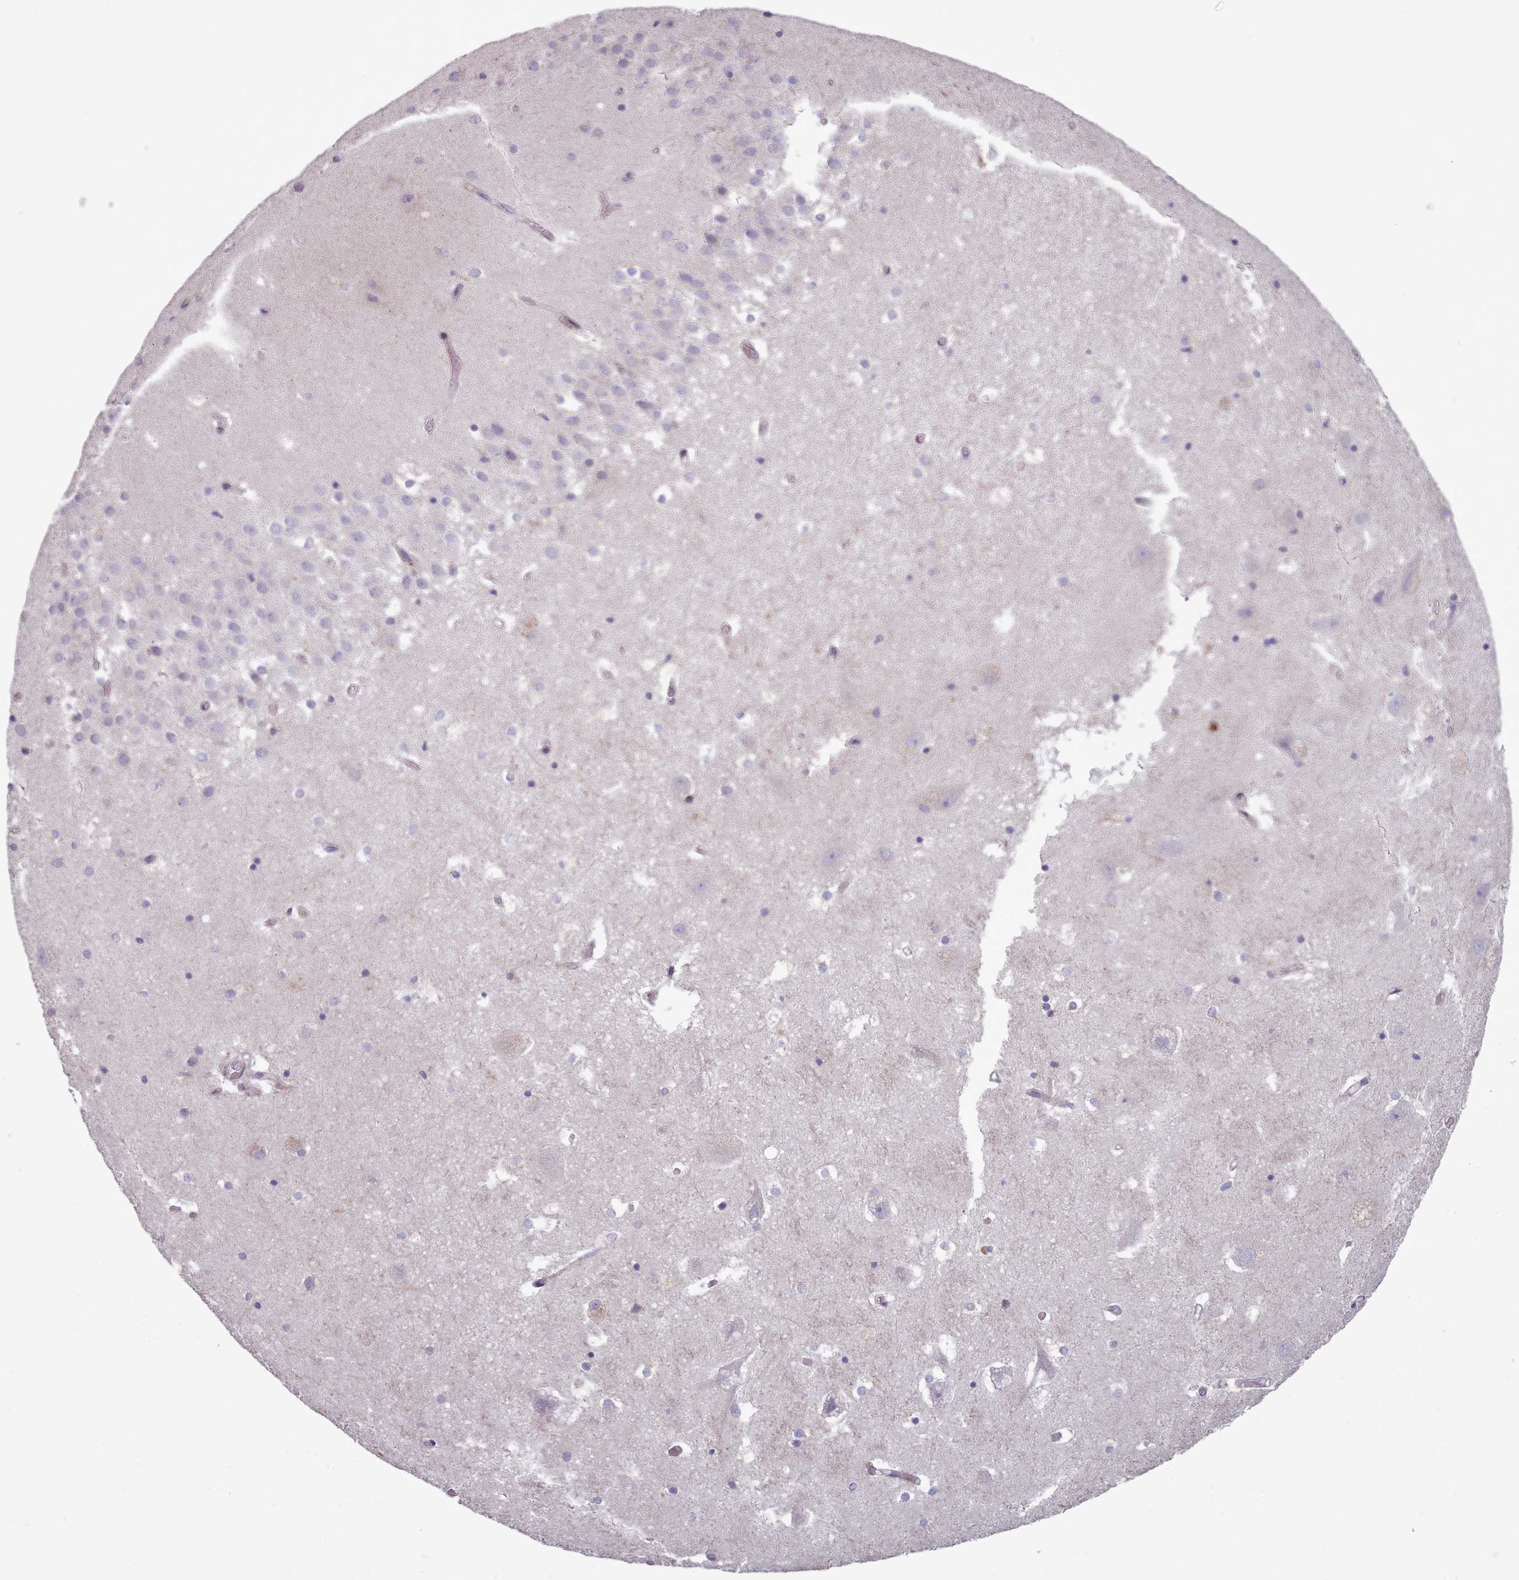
{"staining": {"intensity": "negative", "quantity": "none", "location": "none"}, "tissue": "hippocampus", "cell_type": "Glial cells", "image_type": "normal", "snomed": [{"axis": "morphology", "description": "Normal tissue, NOS"}, {"axis": "topography", "description": "Hippocampus"}], "caption": "The histopathology image shows no staining of glial cells in normal hippocampus.", "gene": "FKBP10", "patient": {"sex": "female", "age": 52}}